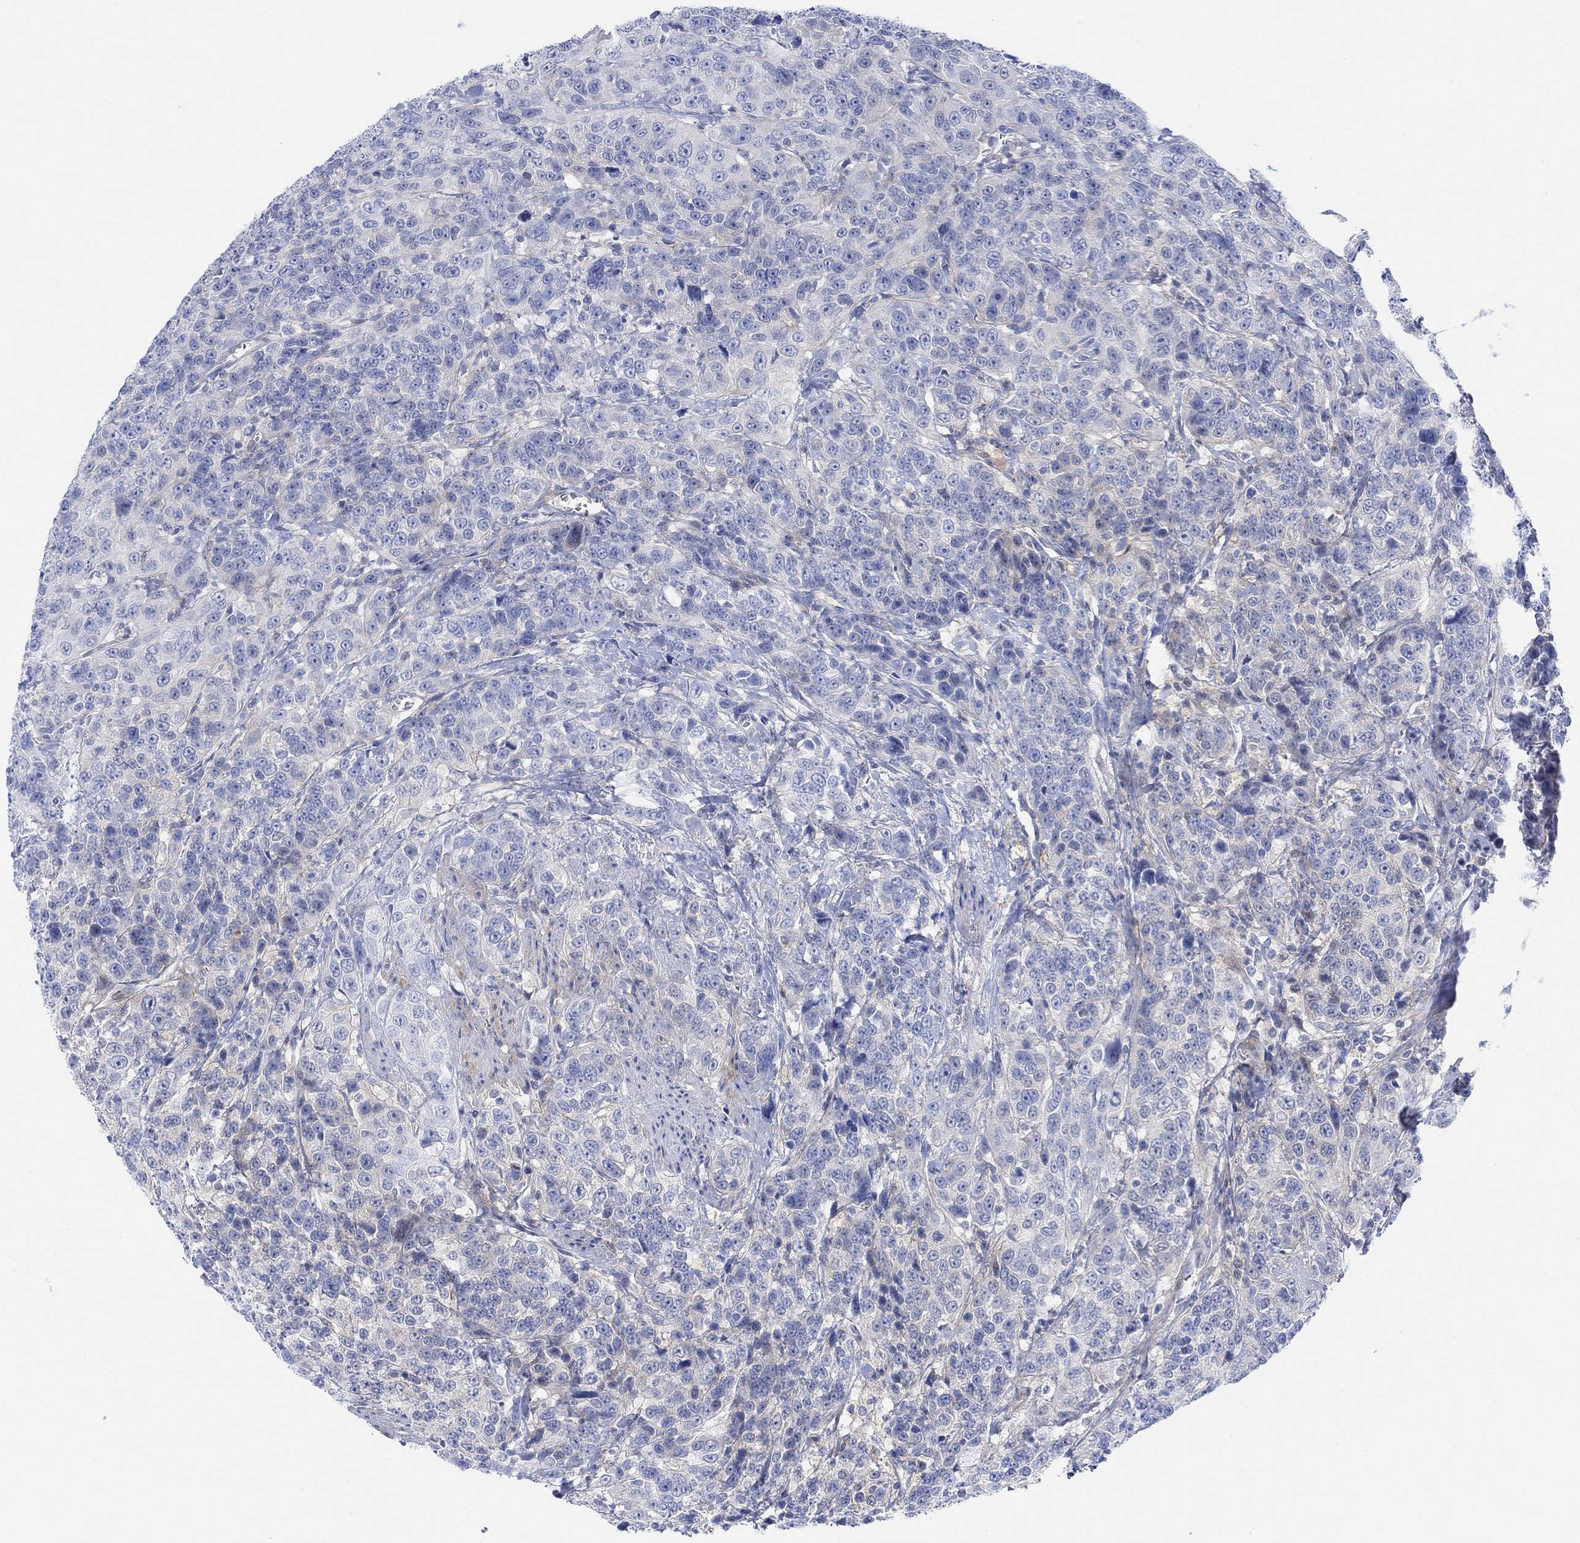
{"staining": {"intensity": "negative", "quantity": "none", "location": "none"}, "tissue": "urothelial cancer", "cell_type": "Tumor cells", "image_type": "cancer", "snomed": [{"axis": "morphology", "description": "Urothelial carcinoma, NOS"}, {"axis": "morphology", "description": "Urothelial carcinoma, High grade"}, {"axis": "topography", "description": "Urinary bladder"}], "caption": "A high-resolution micrograph shows immunohistochemistry staining of urothelial cancer, which displays no significant expression in tumor cells.", "gene": "TLDC2", "patient": {"sex": "female", "age": 73}}